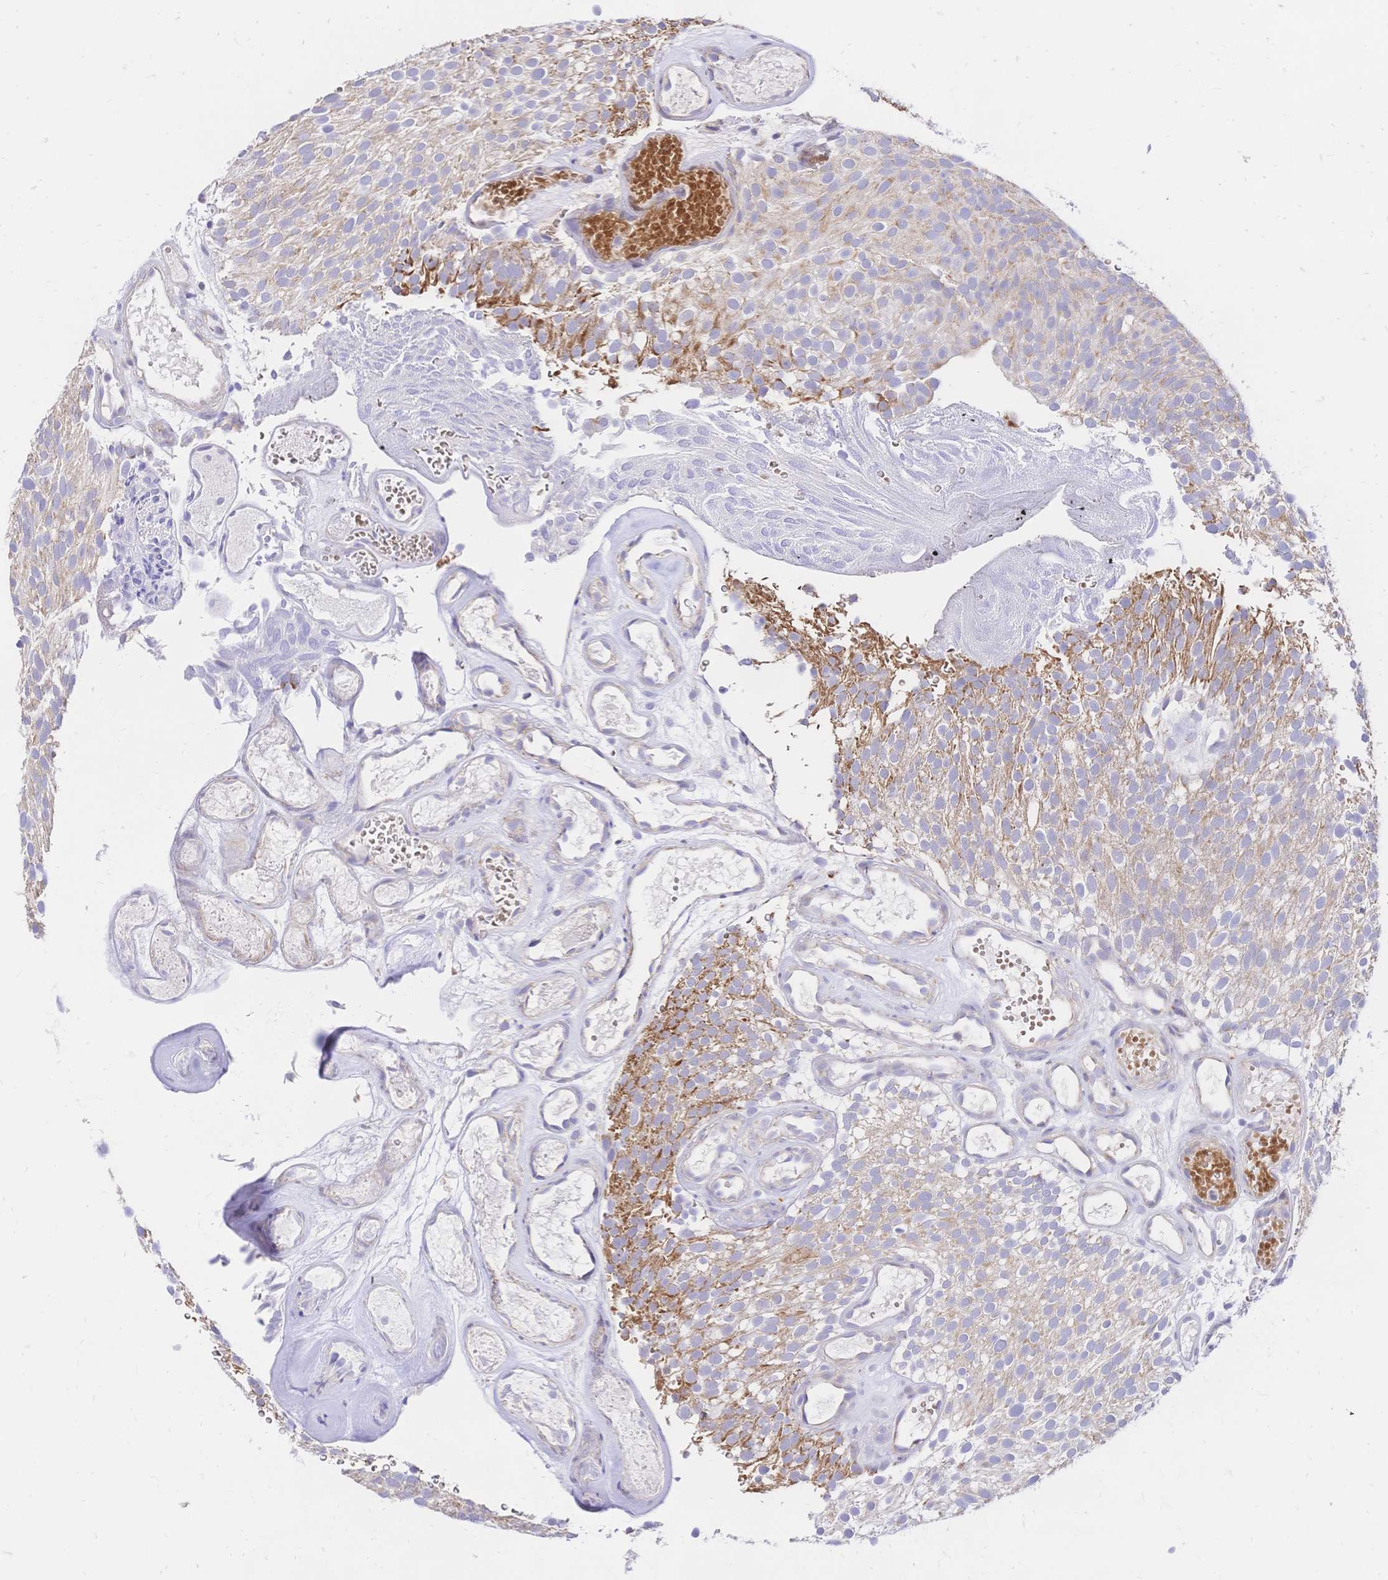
{"staining": {"intensity": "weak", "quantity": "25%-75%", "location": "cytoplasmic/membranous"}, "tissue": "urothelial cancer", "cell_type": "Tumor cells", "image_type": "cancer", "snomed": [{"axis": "morphology", "description": "Urothelial carcinoma, Low grade"}, {"axis": "topography", "description": "Urinary bladder"}], "caption": "Protein staining of urothelial carcinoma (low-grade) tissue exhibits weak cytoplasmic/membranous positivity in approximately 25%-75% of tumor cells. The staining was performed using DAB to visualize the protein expression in brown, while the nuclei were stained in blue with hematoxylin (Magnification: 20x).", "gene": "CLEC18B", "patient": {"sex": "male", "age": 78}}